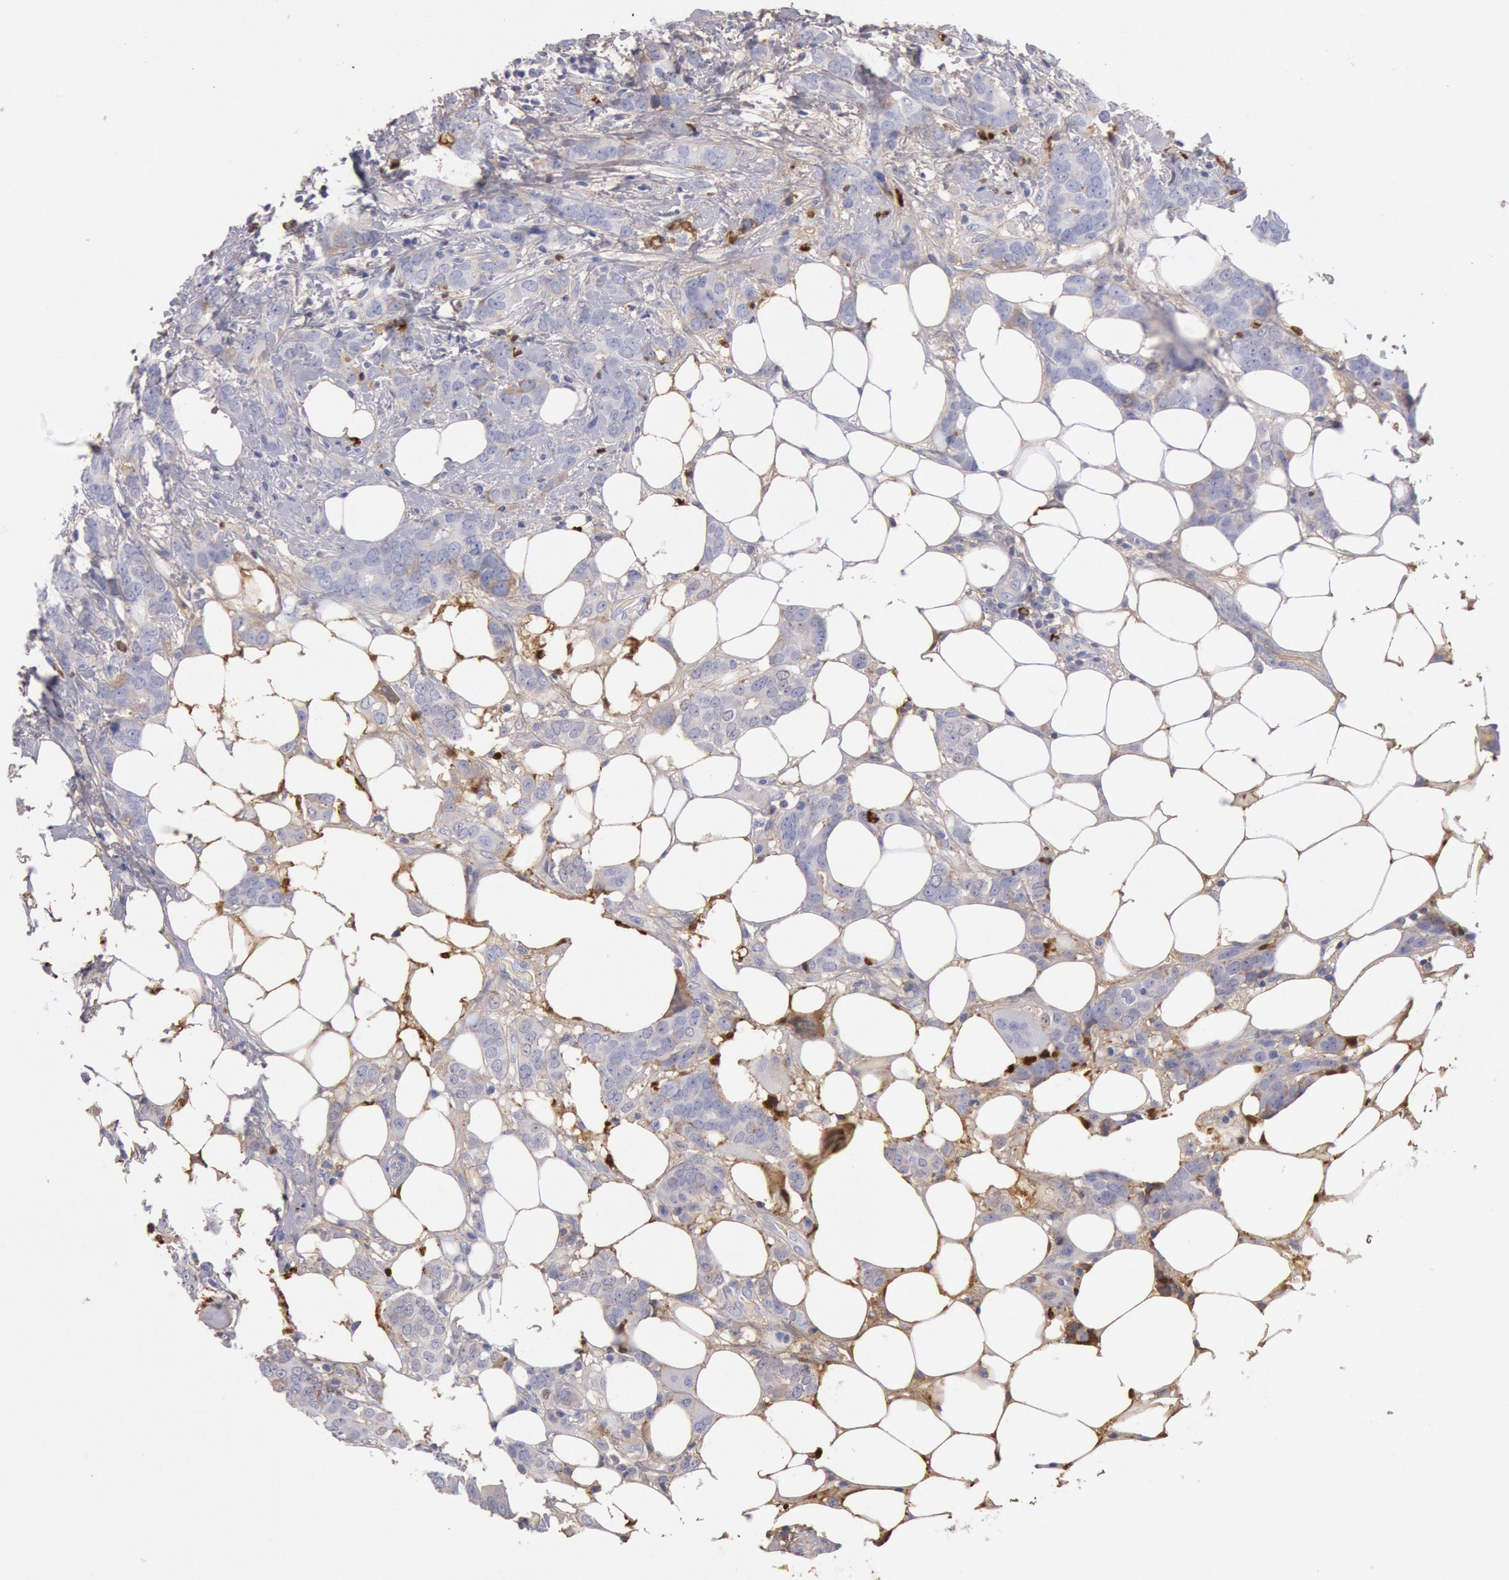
{"staining": {"intensity": "negative", "quantity": "none", "location": "none"}, "tissue": "breast cancer", "cell_type": "Tumor cells", "image_type": "cancer", "snomed": [{"axis": "morphology", "description": "Duct carcinoma"}, {"axis": "topography", "description": "Breast"}], "caption": "High power microscopy image of an IHC image of intraductal carcinoma (breast), revealing no significant expression in tumor cells.", "gene": "IGHA1", "patient": {"sex": "female", "age": 53}}